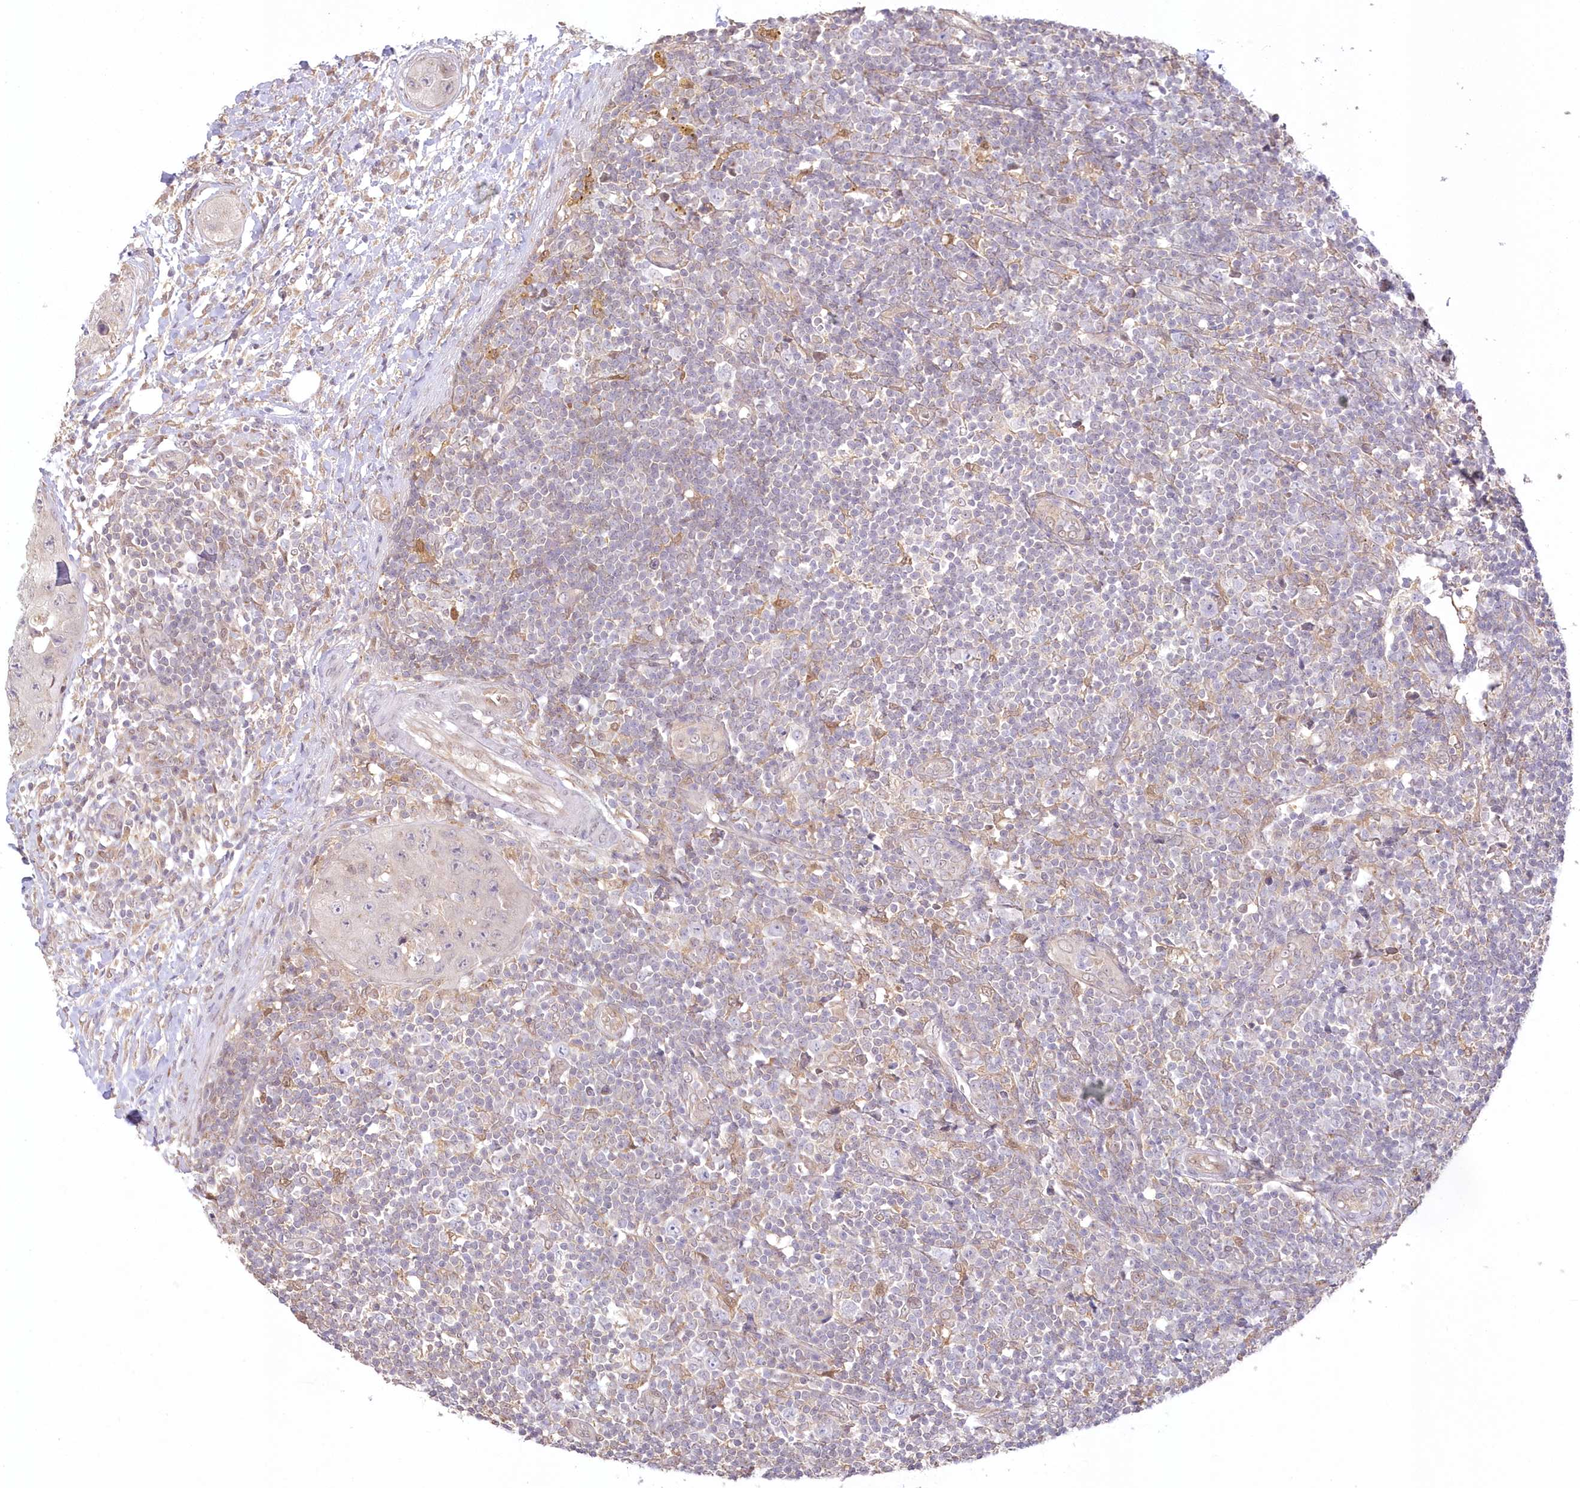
{"staining": {"intensity": "negative", "quantity": "none", "location": "none"}, "tissue": "lymph node", "cell_type": "Germinal center cells", "image_type": "normal", "snomed": [{"axis": "morphology", "description": "Normal tissue, NOS"}, {"axis": "morphology", "description": "Squamous cell carcinoma, metastatic, NOS"}, {"axis": "topography", "description": "Lymph node"}], "caption": "The photomicrograph demonstrates no significant expression in germinal center cells of lymph node. (DAB (3,3'-diaminobenzidine) IHC with hematoxylin counter stain).", "gene": "RNPEP", "patient": {"sex": "male", "age": 73}}